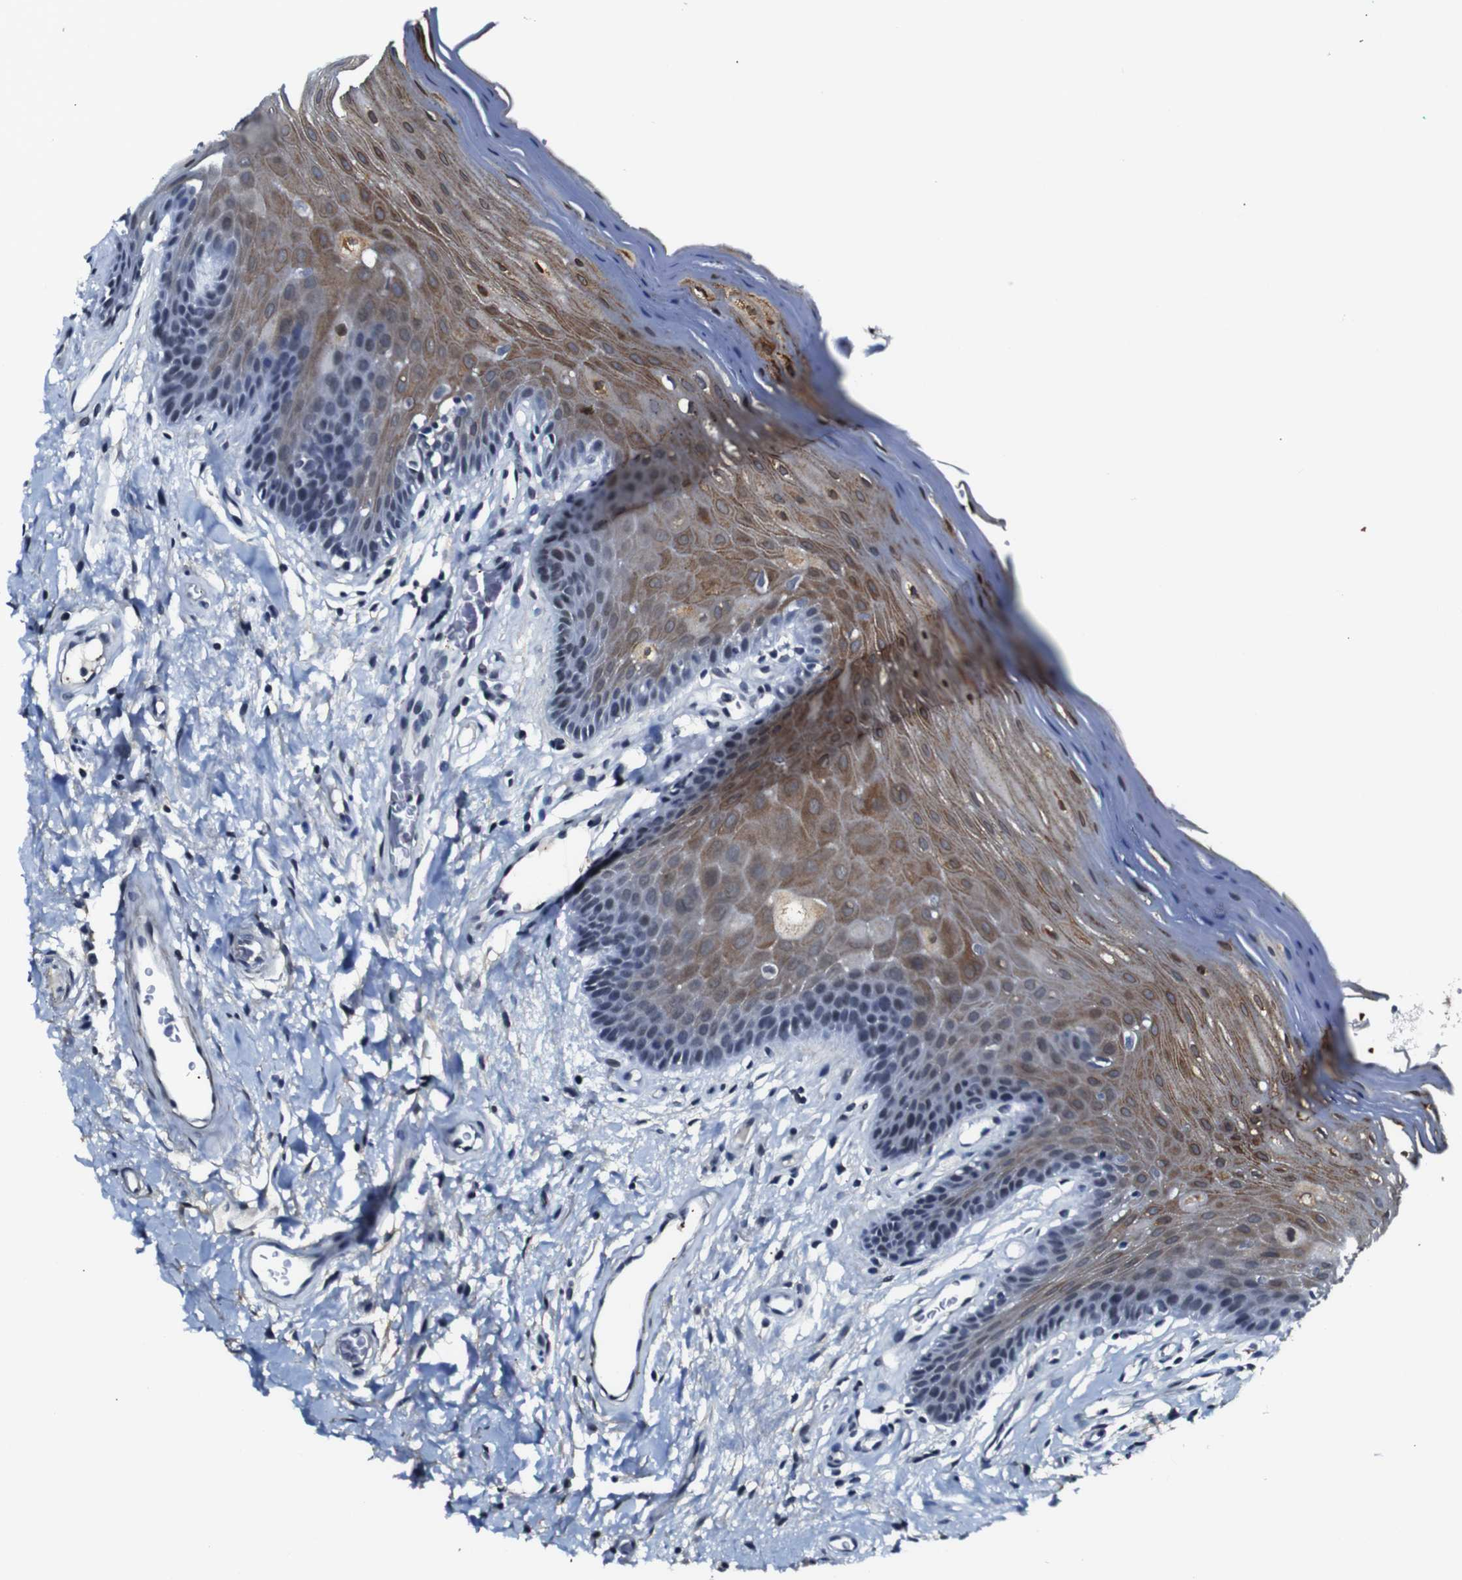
{"staining": {"intensity": "moderate", "quantity": "25%-75%", "location": "cytoplasmic/membranous,nuclear"}, "tissue": "oral mucosa", "cell_type": "Squamous epithelial cells", "image_type": "normal", "snomed": [{"axis": "morphology", "description": "Normal tissue, NOS"}, {"axis": "morphology", "description": "Squamous cell carcinoma, NOS"}, {"axis": "topography", "description": "Skeletal muscle"}, {"axis": "topography", "description": "Adipose tissue"}, {"axis": "topography", "description": "Vascular tissue"}, {"axis": "topography", "description": "Oral tissue"}, {"axis": "topography", "description": "Peripheral nerve tissue"}, {"axis": "topography", "description": "Head-Neck"}], "caption": "The photomicrograph exhibits a brown stain indicating the presence of a protein in the cytoplasmic/membranous,nuclear of squamous epithelial cells in oral mucosa.", "gene": "ILDR2", "patient": {"sex": "male", "age": 71}}